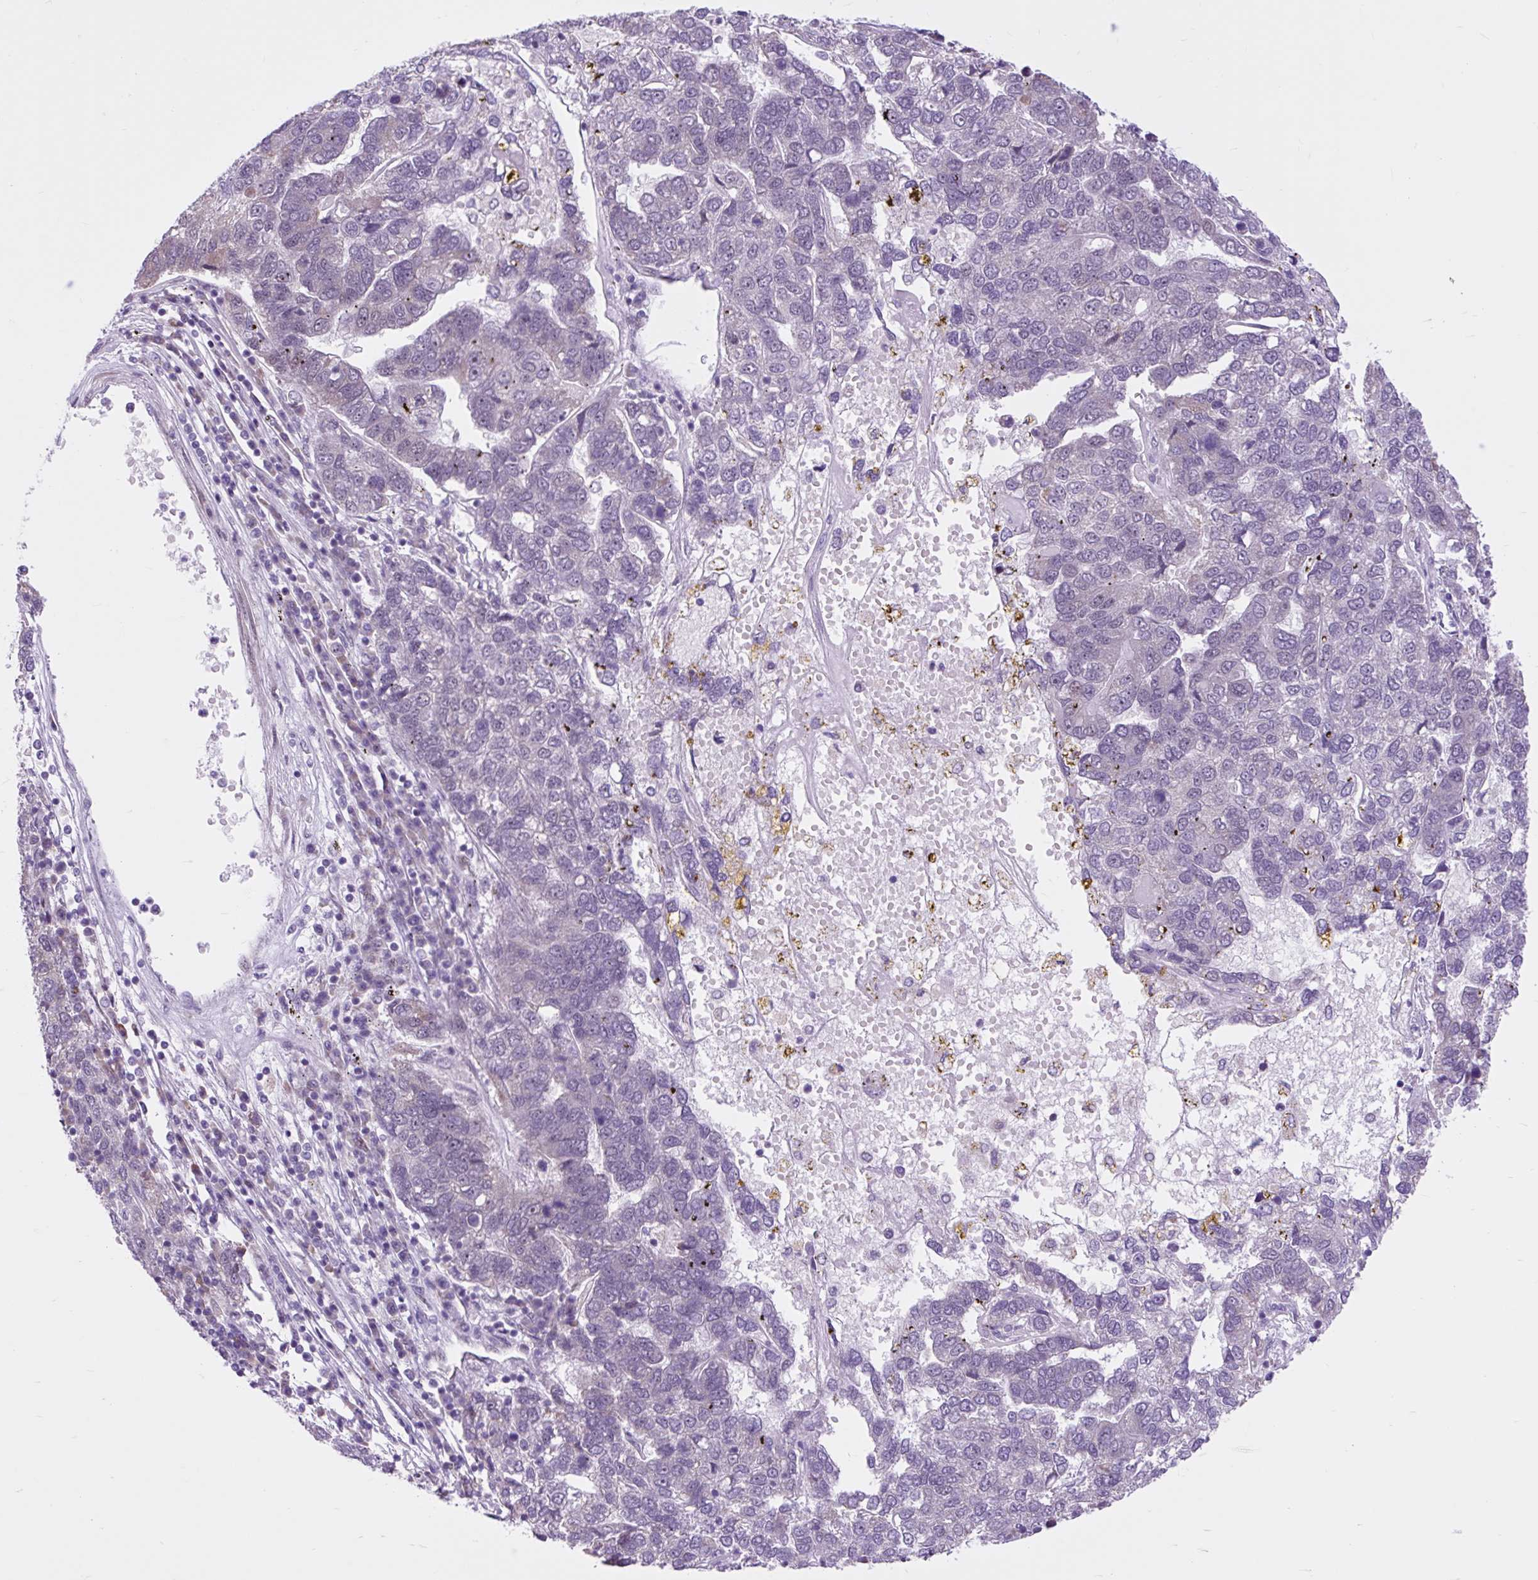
{"staining": {"intensity": "negative", "quantity": "none", "location": "none"}, "tissue": "pancreatic cancer", "cell_type": "Tumor cells", "image_type": "cancer", "snomed": [{"axis": "morphology", "description": "Adenocarcinoma, NOS"}, {"axis": "topography", "description": "Pancreas"}], "caption": "Tumor cells are negative for brown protein staining in pancreatic cancer. Brightfield microscopy of IHC stained with DAB (brown) and hematoxylin (blue), captured at high magnification.", "gene": "CLK2", "patient": {"sex": "female", "age": 61}}